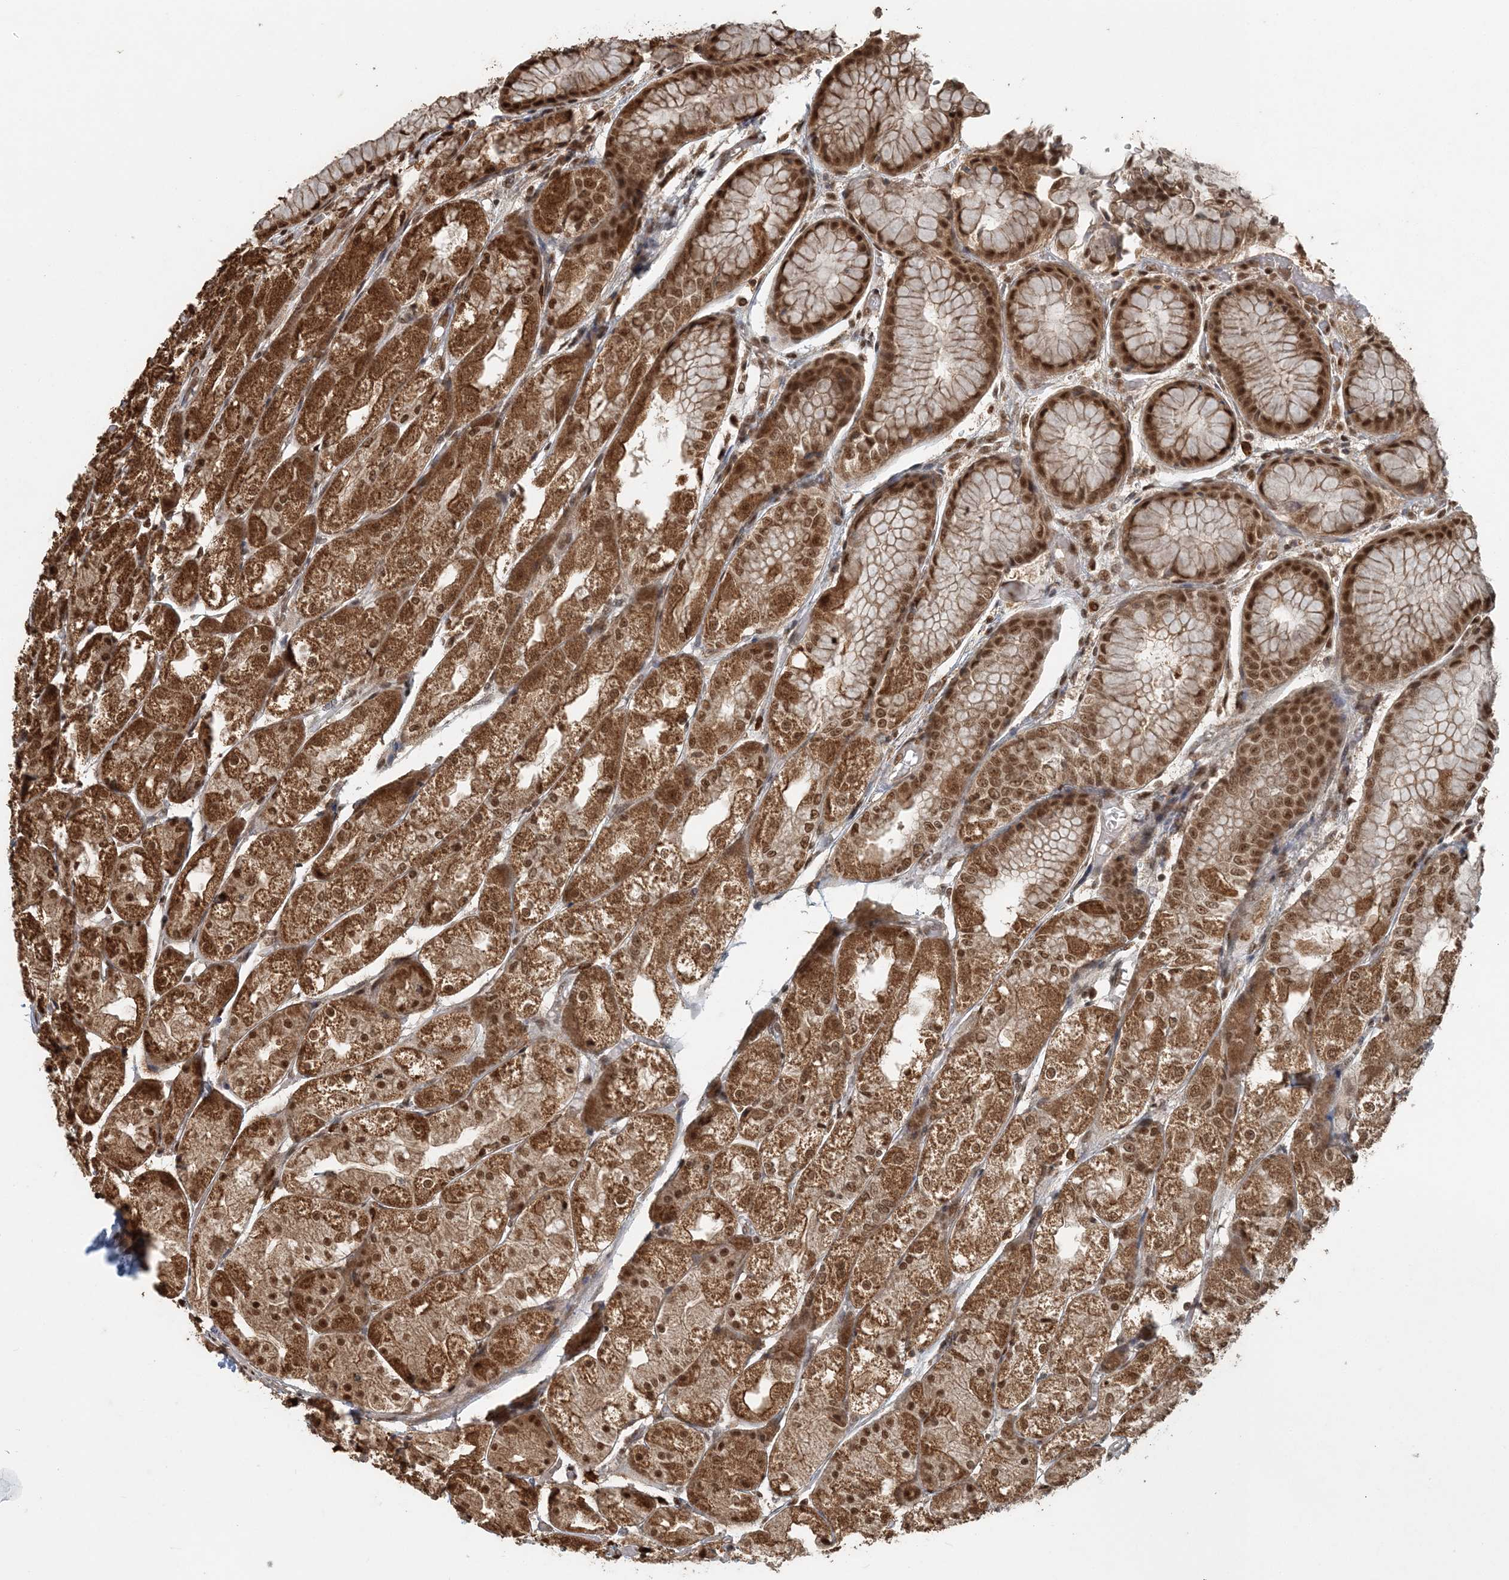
{"staining": {"intensity": "strong", "quantity": ">75%", "location": "cytoplasmic/membranous,nuclear"}, "tissue": "stomach", "cell_type": "Glandular cells", "image_type": "normal", "snomed": [{"axis": "morphology", "description": "Normal tissue, NOS"}, {"axis": "topography", "description": "Stomach, upper"}], "caption": "IHC of unremarkable stomach displays high levels of strong cytoplasmic/membranous,nuclear expression in approximately >75% of glandular cells.", "gene": "ARHGAP35", "patient": {"sex": "male", "age": 72}}